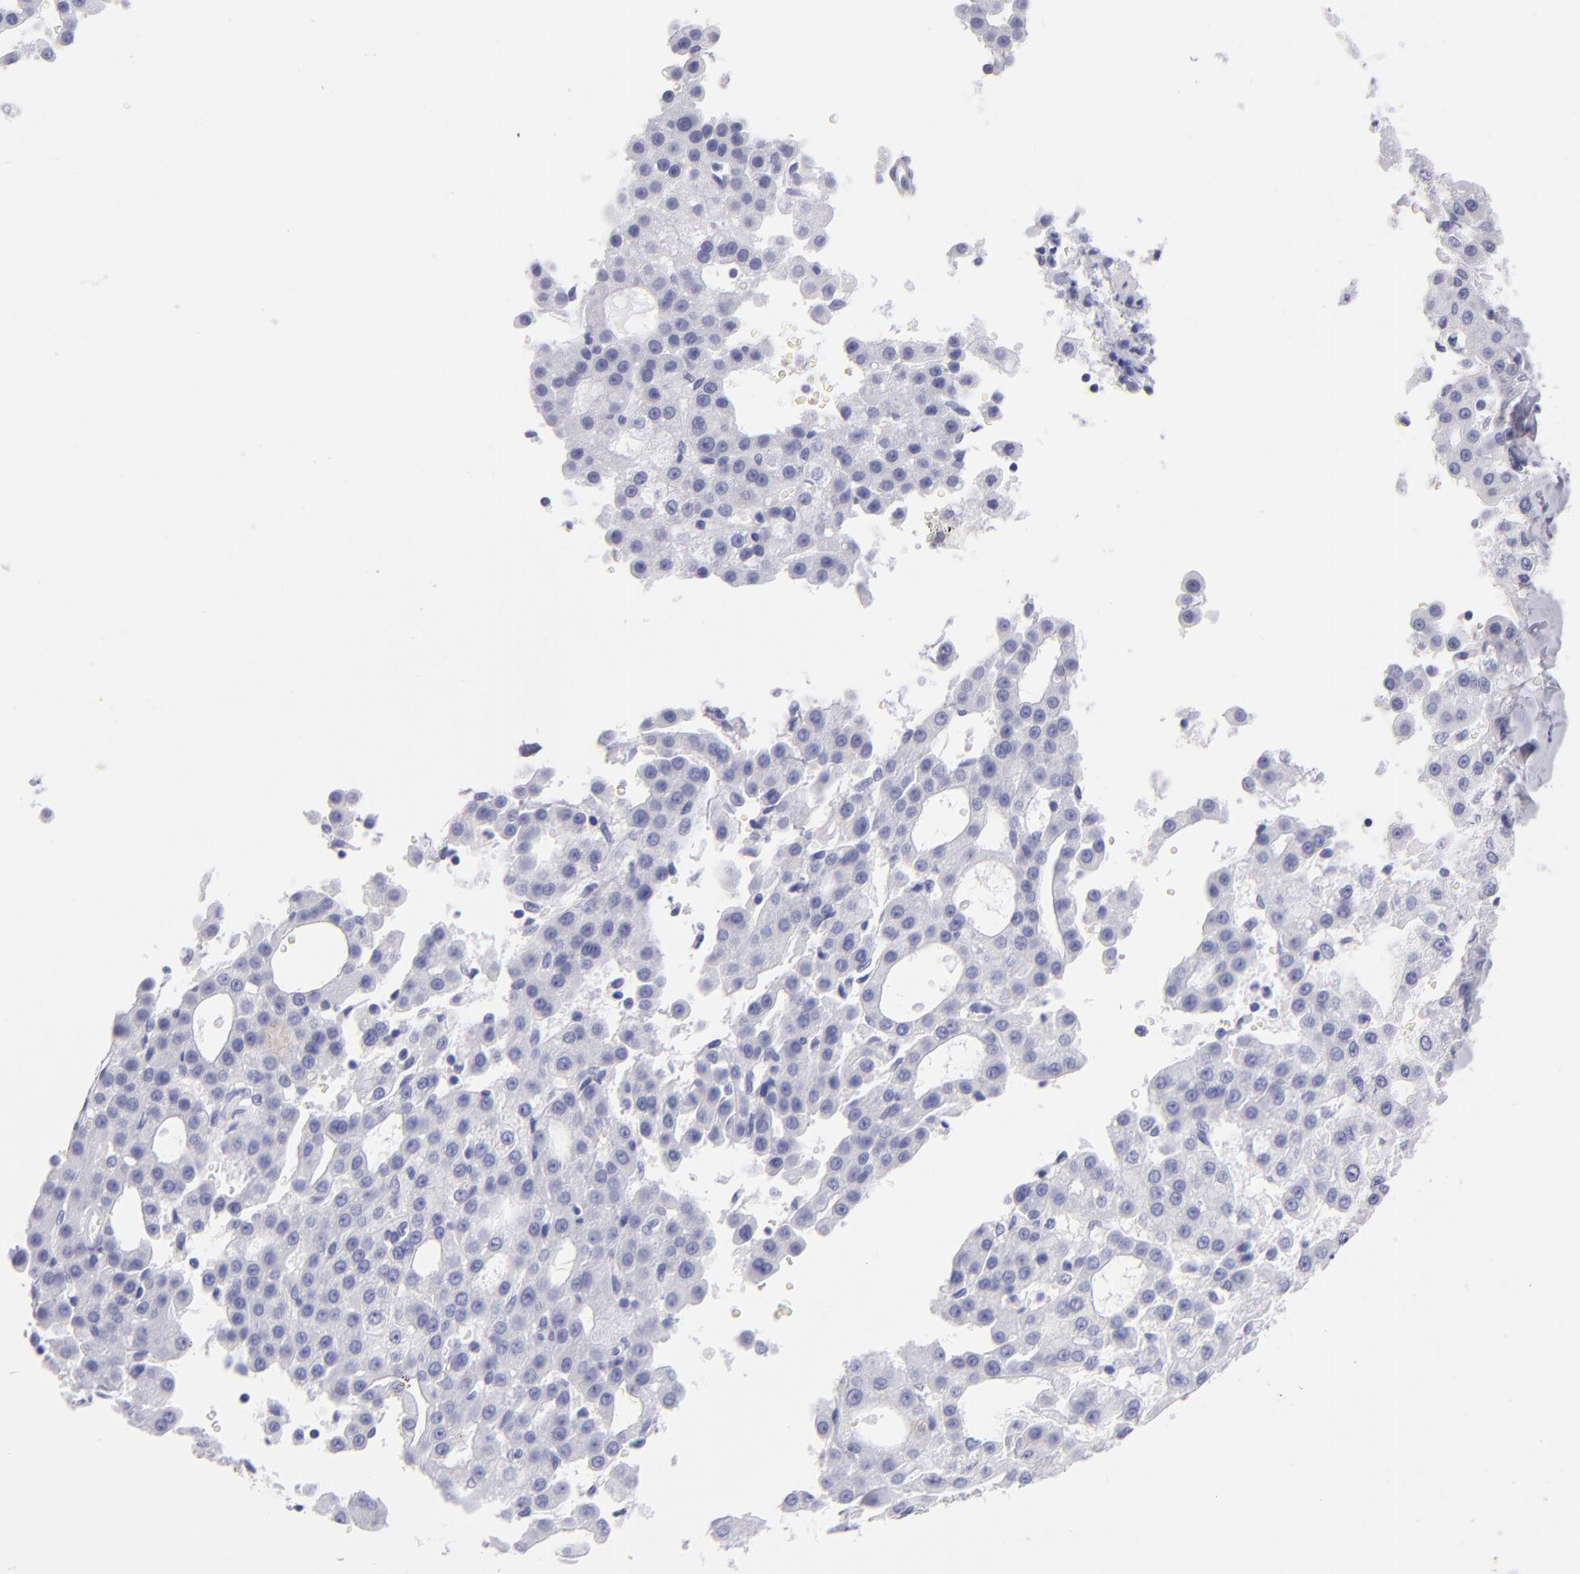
{"staining": {"intensity": "negative", "quantity": "none", "location": "none"}, "tissue": "liver cancer", "cell_type": "Tumor cells", "image_type": "cancer", "snomed": [{"axis": "morphology", "description": "Carcinoma, Hepatocellular, NOS"}, {"axis": "topography", "description": "Liver"}], "caption": "IHC photomicrograph of neoplastic tissue: liver cancer (hepatocellular carcinoma) stained with DAB shows no significant protein expression in tumor cells. (DAB (3,3'-diaminobenzidine) IHC visualized using brightfield microscopy, high magnification).", "gene": "PRPH", "patient": {"sex": "male", "age": 47}}